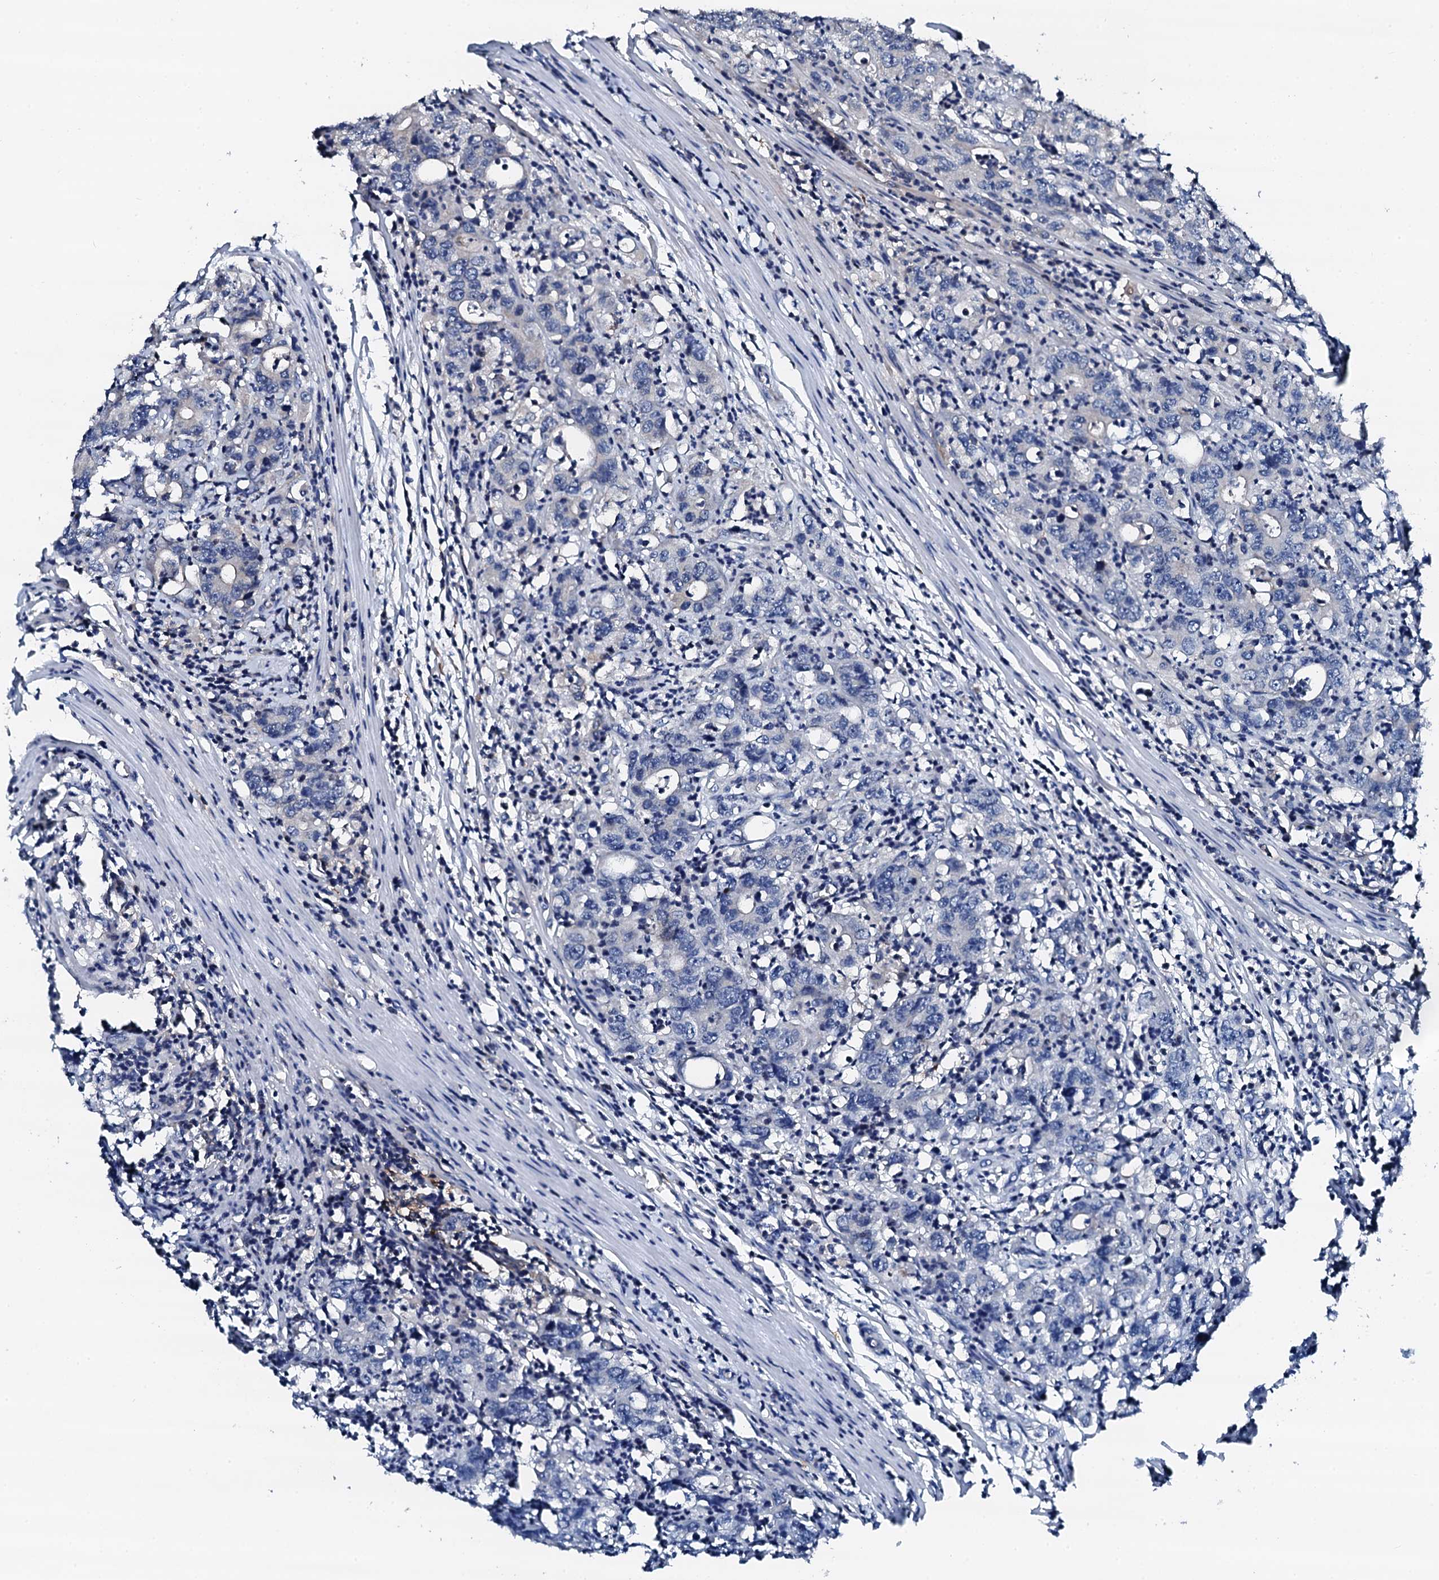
{"staining": {"intensity": "negative", "quantity": "none", "location": "none"}, "tissue": "colorectal cancer", "cell_type": "Tumor cells", "image_type": "cancer", "snomed": [{"axis": "morphology", "description": "Adenocarcinoma, NOS"}, {"axis": "topography", "description": "Colon"}], "caption": "Protein analysis of adenocarcinoma (colorectal) displays no significant expression in tumor cells.", "gene": "TRAFD1", "patient": {"sex": "female", "age": 75}}